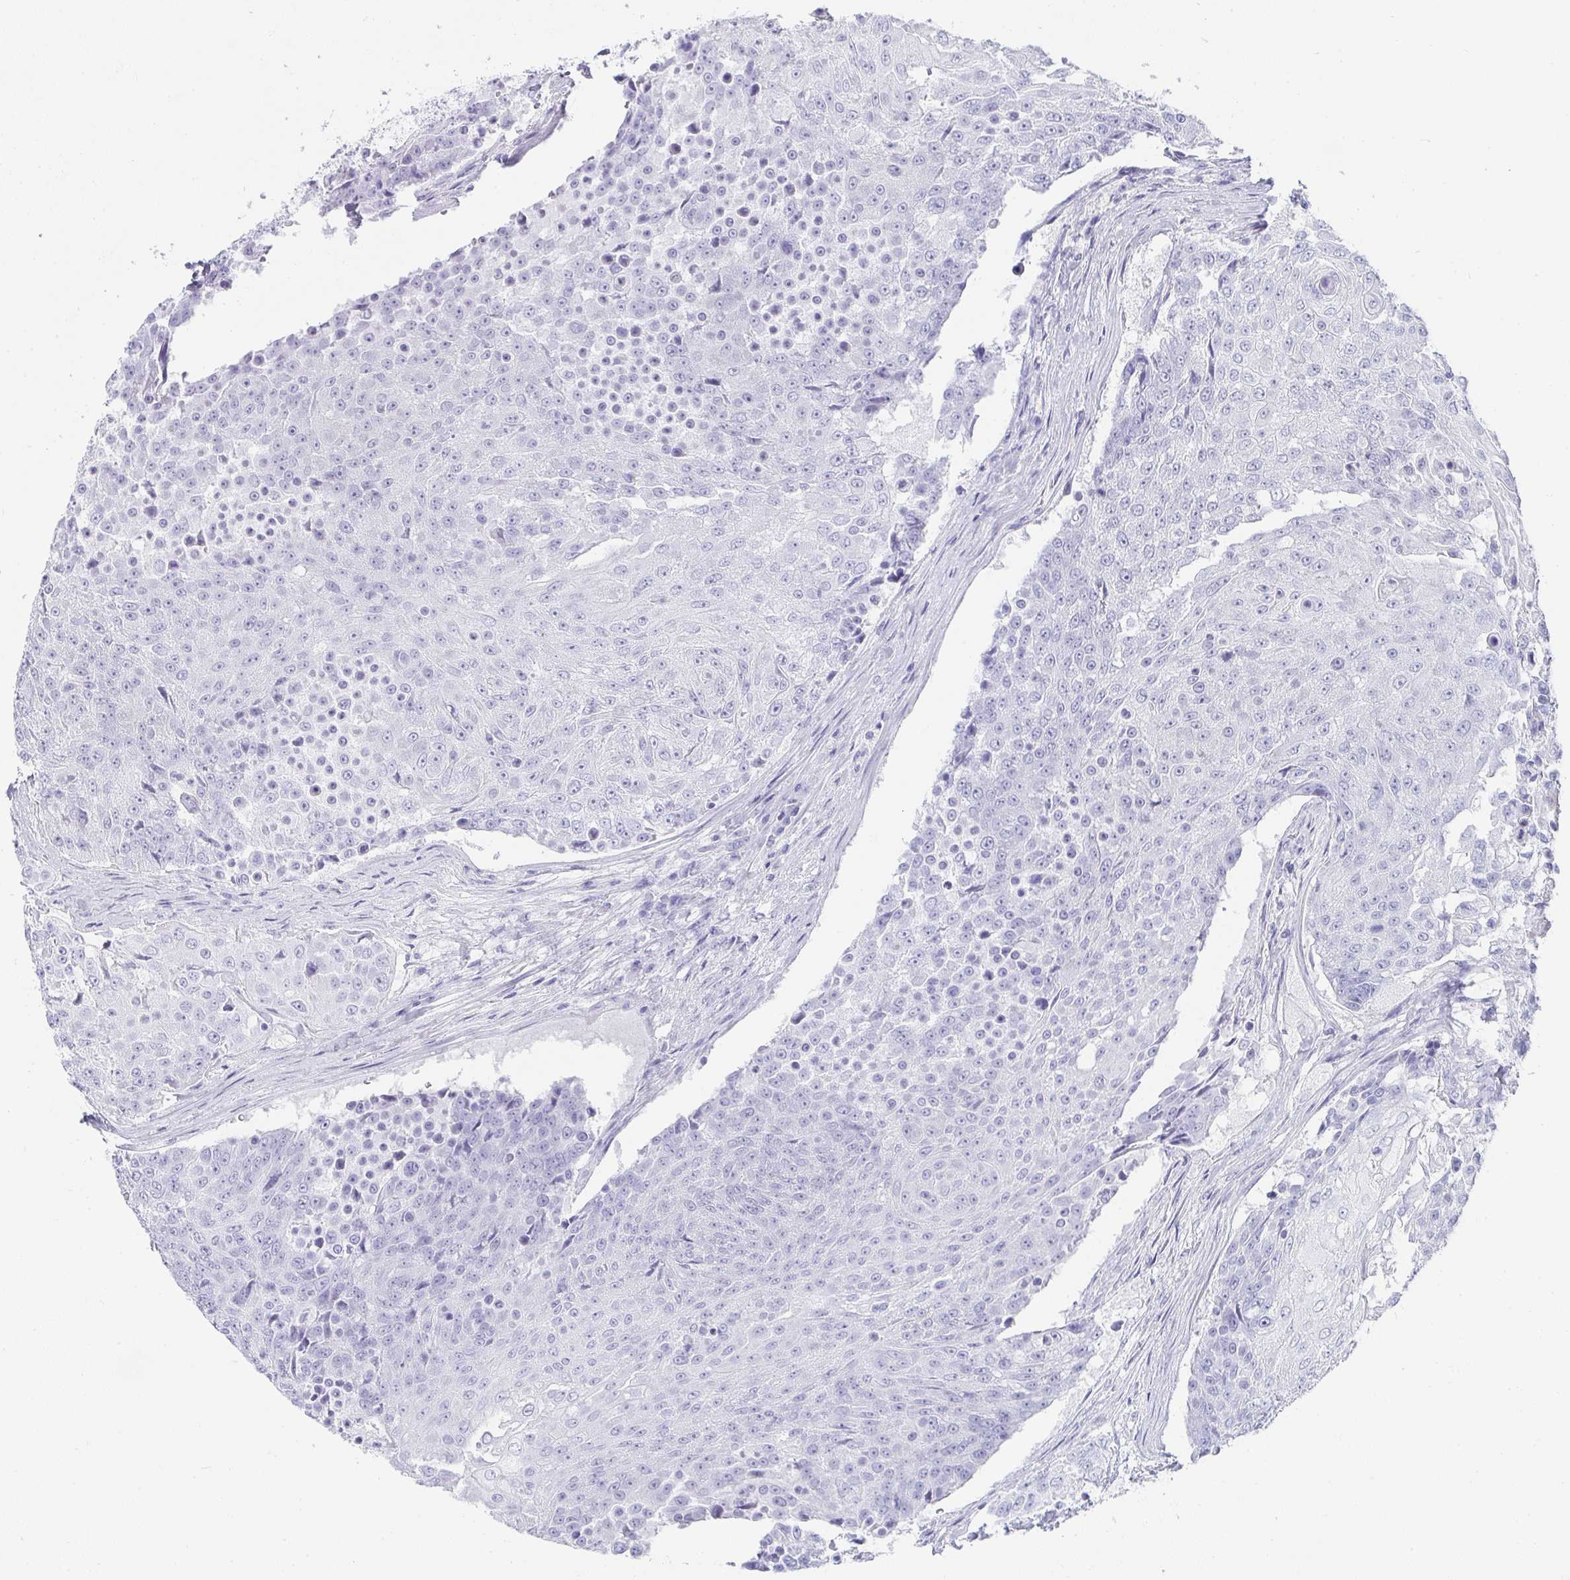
{"staining": {"intensity": "negative", "quantity": "none", "location": "none"}, "tissue": "urothelial cancer", "cell_type": "Tumor cells", "image_type": "cancer", "snomed": [{"axis": "morphology", "description": "Urothelial carcinoma, High grade"}, {"axis": "topography", "description": "Urinary bladder"}], "caption": "Photomicrograph shows no protein positivity in tumor cells of high-grade urothelial carcinoma tissue.", "gene": "PRND", "patient": {"sex": "female", "age": 63}}